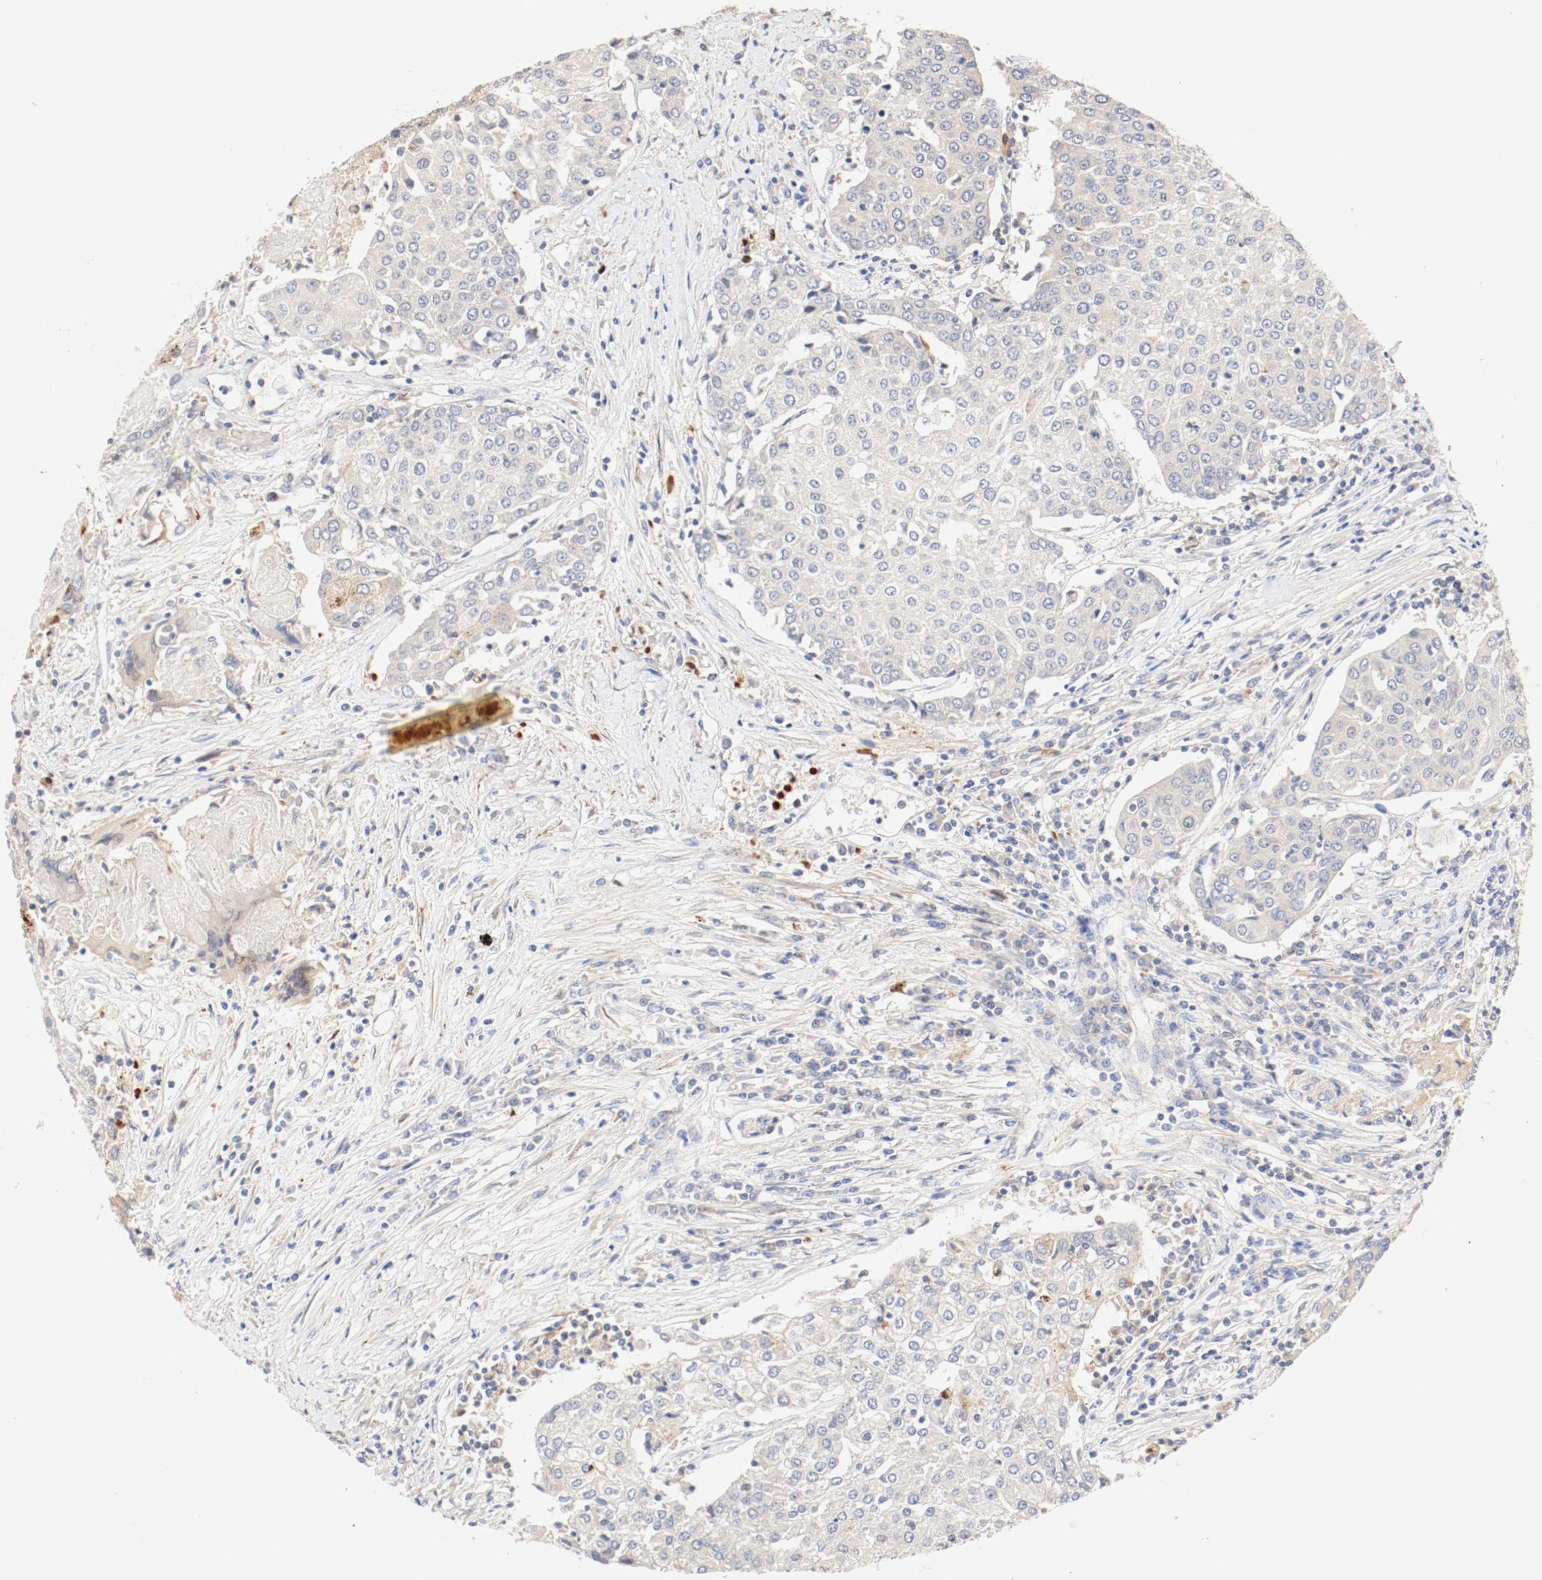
{"staining": {"intensity": "weak", "quantity": "25%-75%", "location": "cytoplasmic/membranous"}, "tissue": "urothelial cancer", "cell_type": "Tumor cells", "image_type": "cancer", "snomed": [{"axis": "morphology", "description": "Urothelial carcinoma, High grade"}, {"axis": "topography", "description": "Urinary bladder"}], "caption": "Urothelial cancer tissue demonstrates weak cytoplasmic/membranous staining in approximately 25%-75% of tumor cells, visualized by immunohistochemistry.", "gene": "GIT1", "patient": {"sex": "female", "age": 85}}